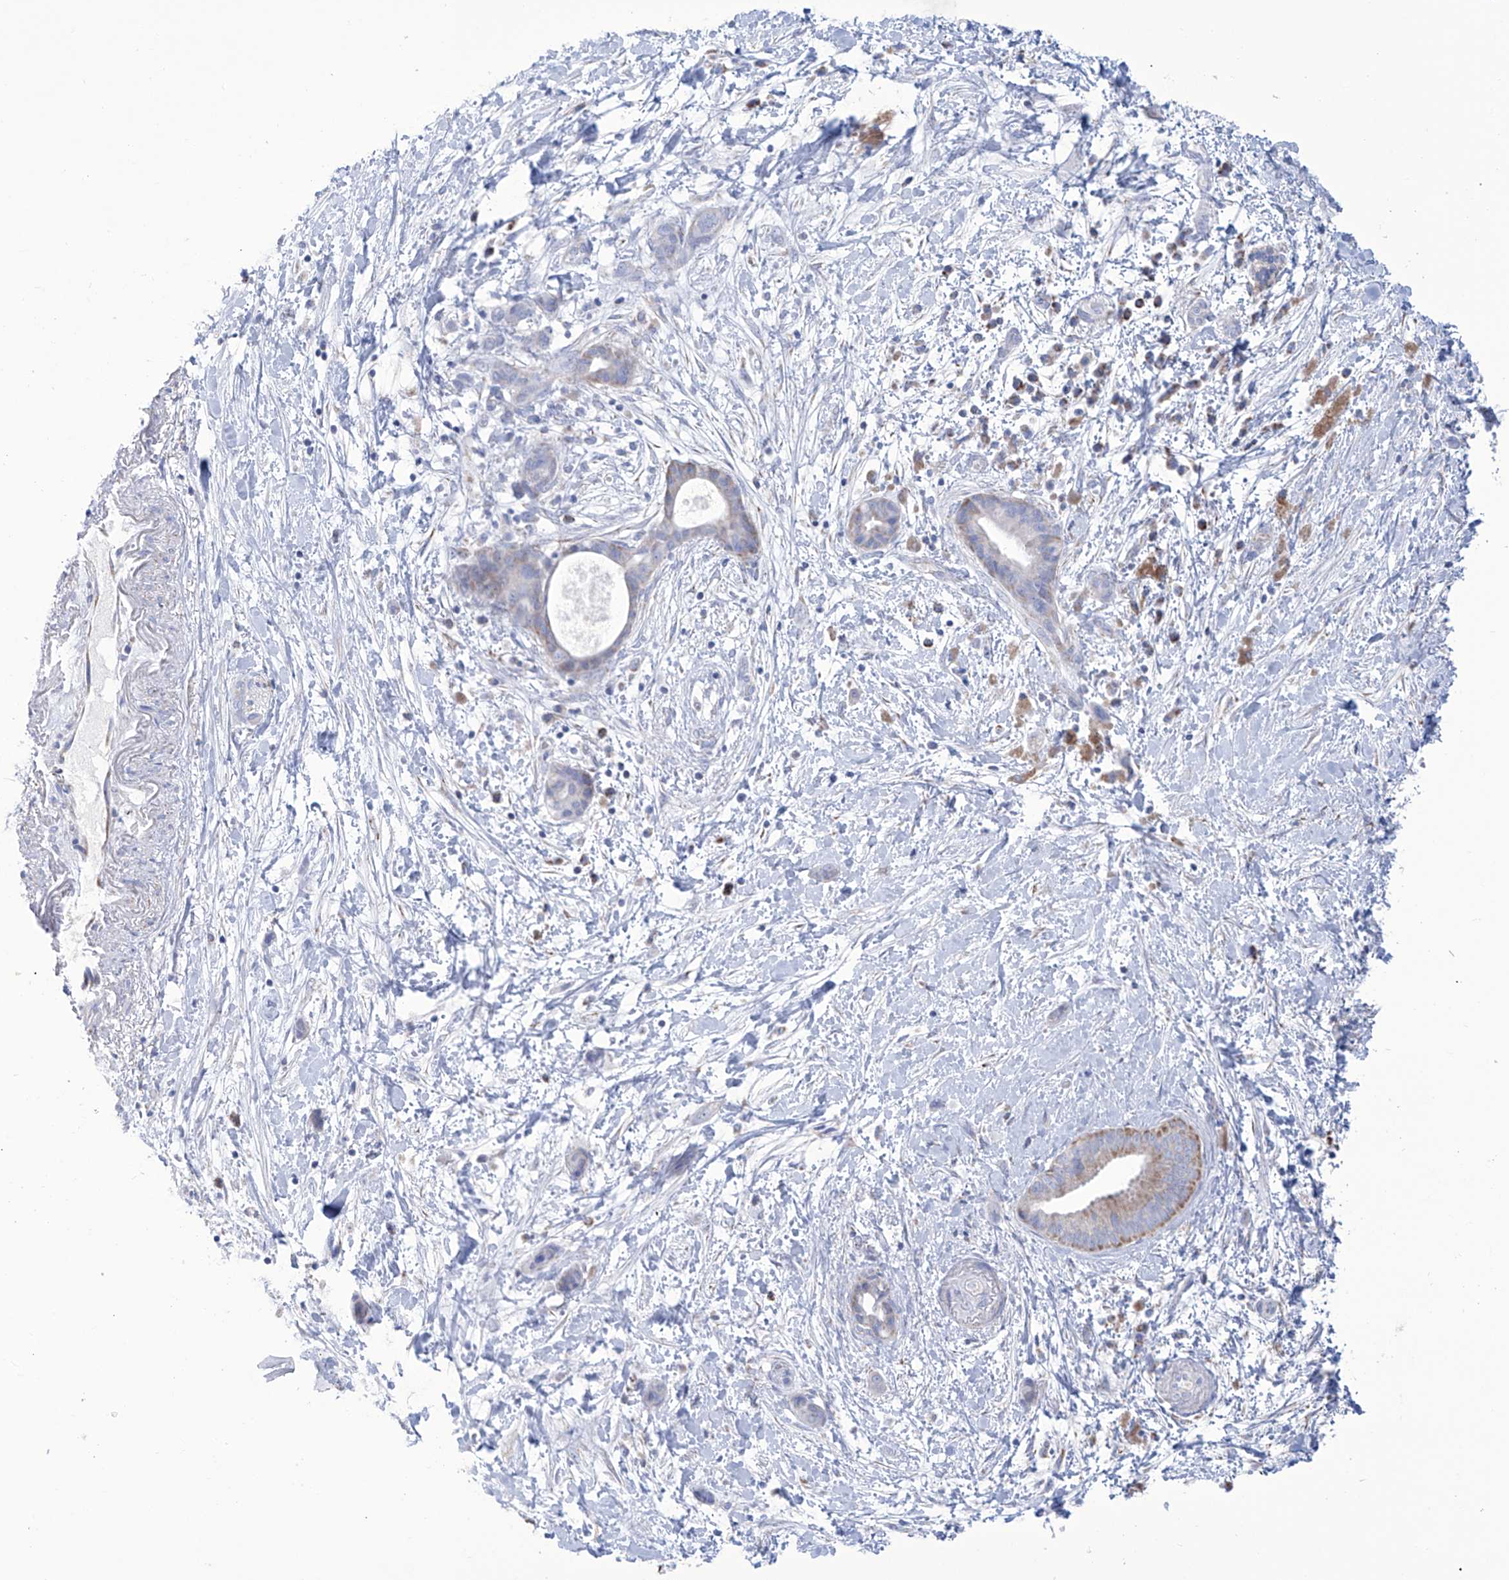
{"staining": {"intensity": "negative", "quantity": "none", "location": "none"}, "tissue": "pancreatic cancer", "cell_type": "Tumor cells", "image_type": "cancer", "snomed": [{"axis": "morphology", "description": "Normal tissue, NOS"}, {"axis": "morphology", "description": "Adenocarcinoma, NOS"}, {"axis": "topography", "description": "Pancreas"}, {"axis": "topography", "description": "Peripheral nerve tissue"}], "caption": "Immunohistochemical staining of adenocarcinoma (pancreatic) demonstrates no significant staining in tumor cells.", "gene": "ALDH6A1", "patient": {"sex": "female", "age": 63}}